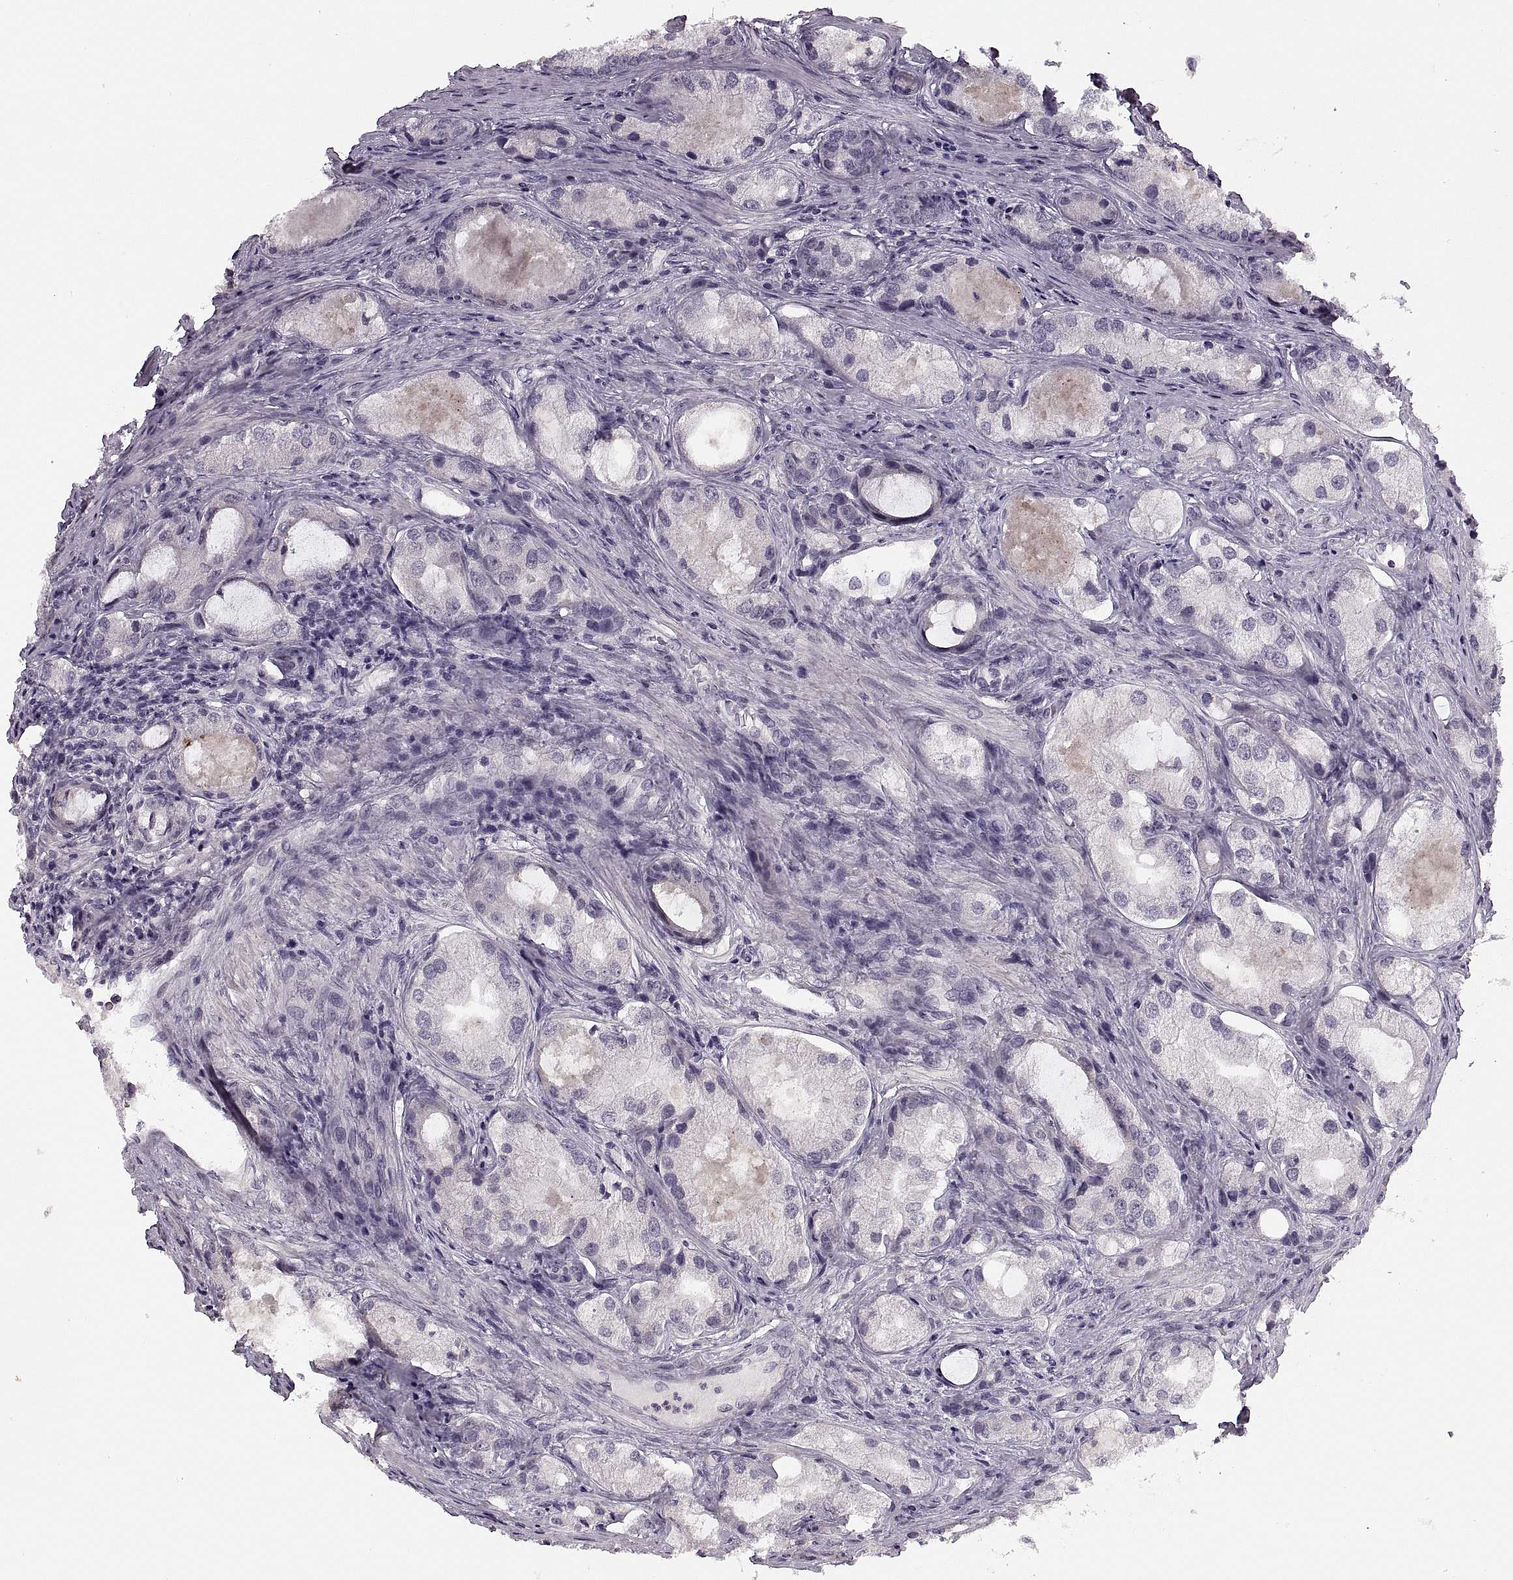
{"staining": {"intensity": "negative", "quantity": "none", "location": "none"}, "tissue": "prostate cancer", "cell_type": "Tumor cells", "image_type": "cancer", "snomed": [{"axis": "morphology", "description": "Adenocarcinoma, Low grade"}, {"axis": "topography", "description": "Prostate"}], "caption": "DAB (3,3'-diaminobenzidine) immunohistochemical staining of low-grade adenocarcinoma (prostate) displays no significant positivity in tumor cells. (DAB (3,3'-diaminobenzidine) IHC, high magnification).", "gene": "PAGE5", "patient": {"sex": "male", "age": 68}}